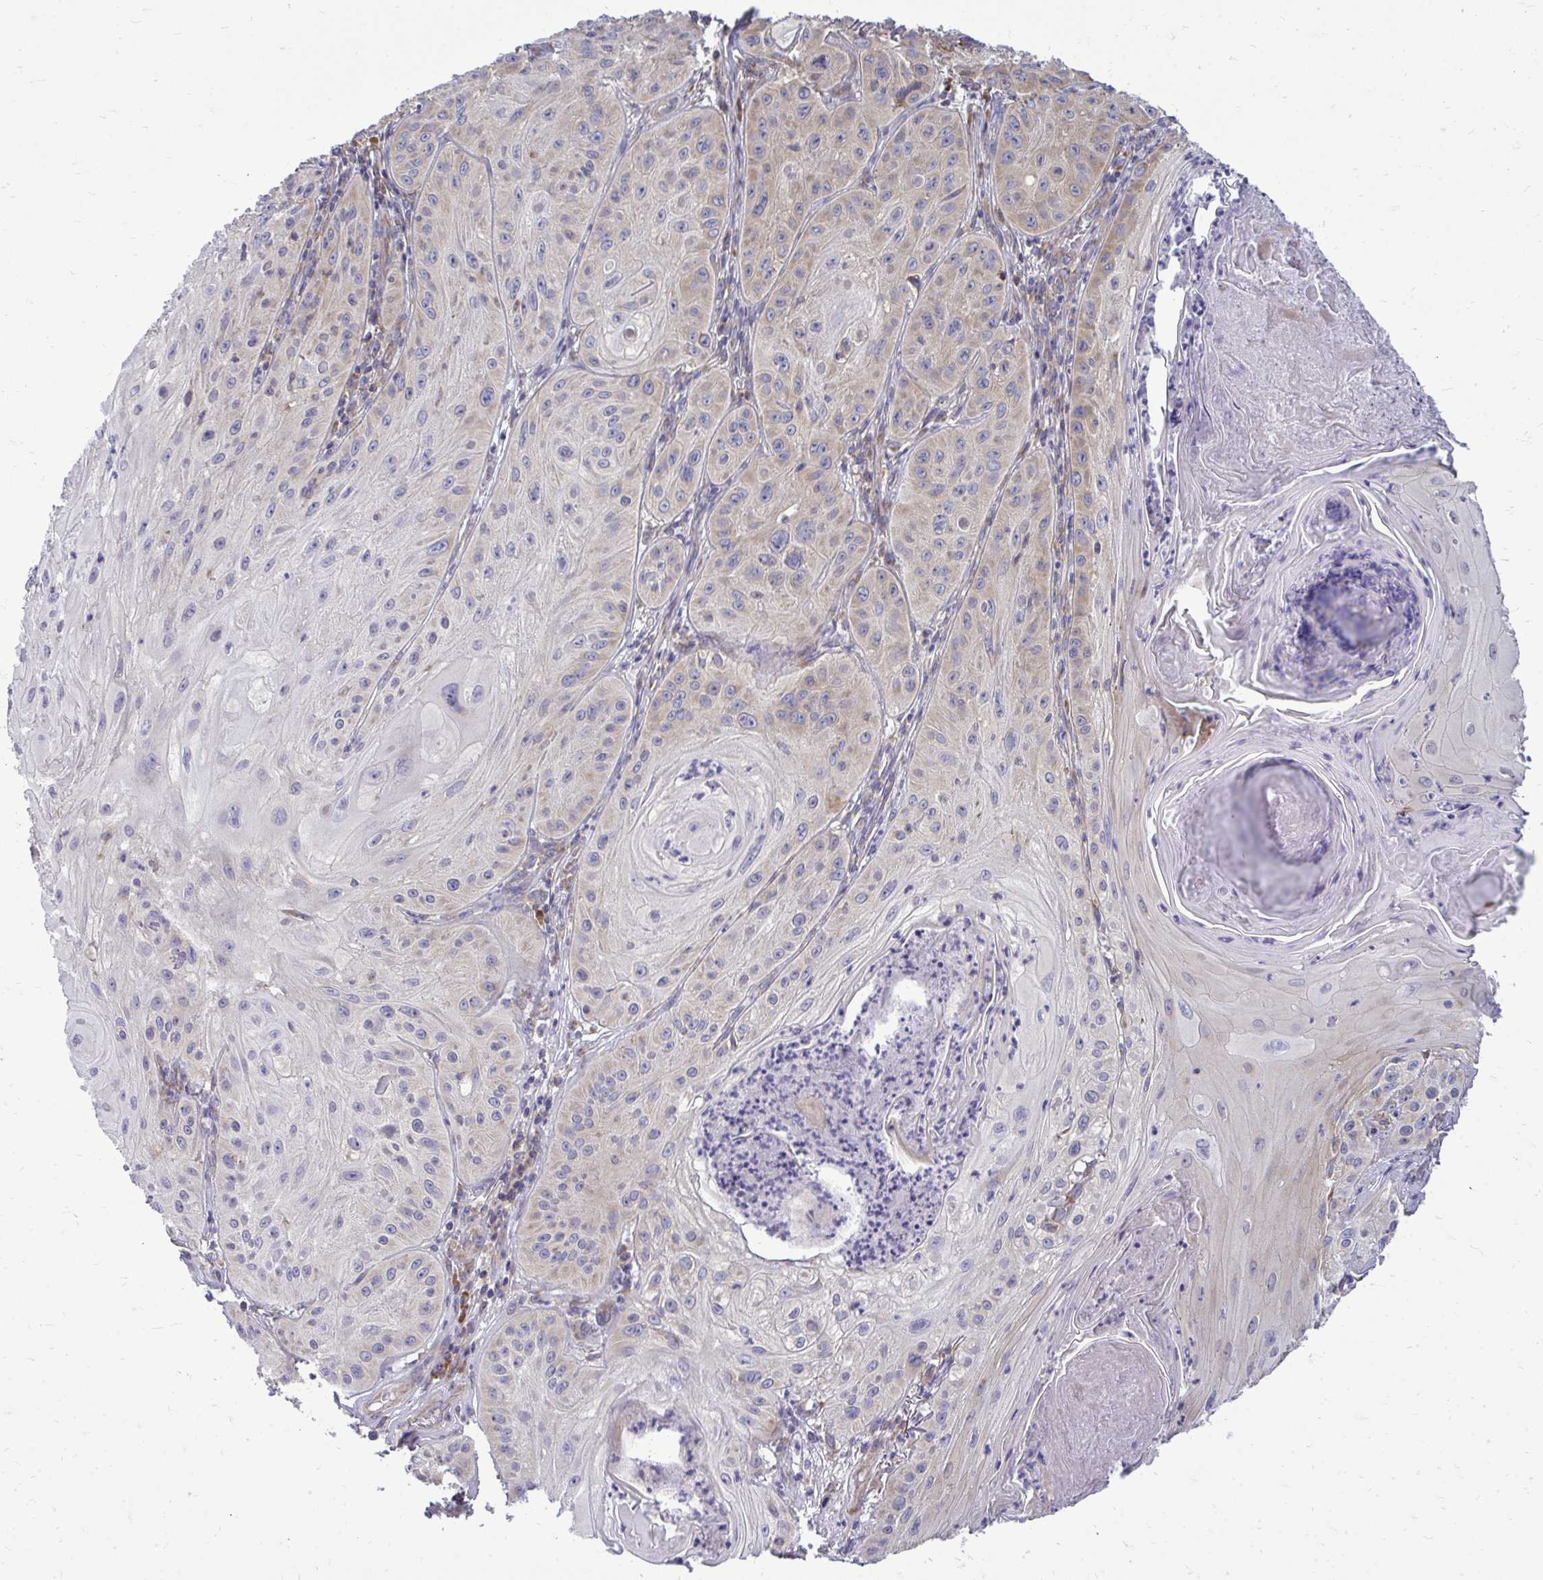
{"staining": {"intensity": "weak", "quantity": "25%-75%", "location": "cytoplasmic/membranous"}, "tissue": "skin cancer", "cell_type": "Tumor cells", "image_type": "cancer", "snomed": [{"axis": "morphology", "description": "Squamous cell carcinoma, NOS"}, {"axis": "topography", "description": "Skin"}], "caption": "Immunohistochemistry (IHC) (DAB) staining of human skin cancer exhibits weak cytoplasmic/membranous protein positivity in approximately 25%-75% of tumor cells.", "gene": "RPLP2", "patient": {"sex": "male", "age": 85}}